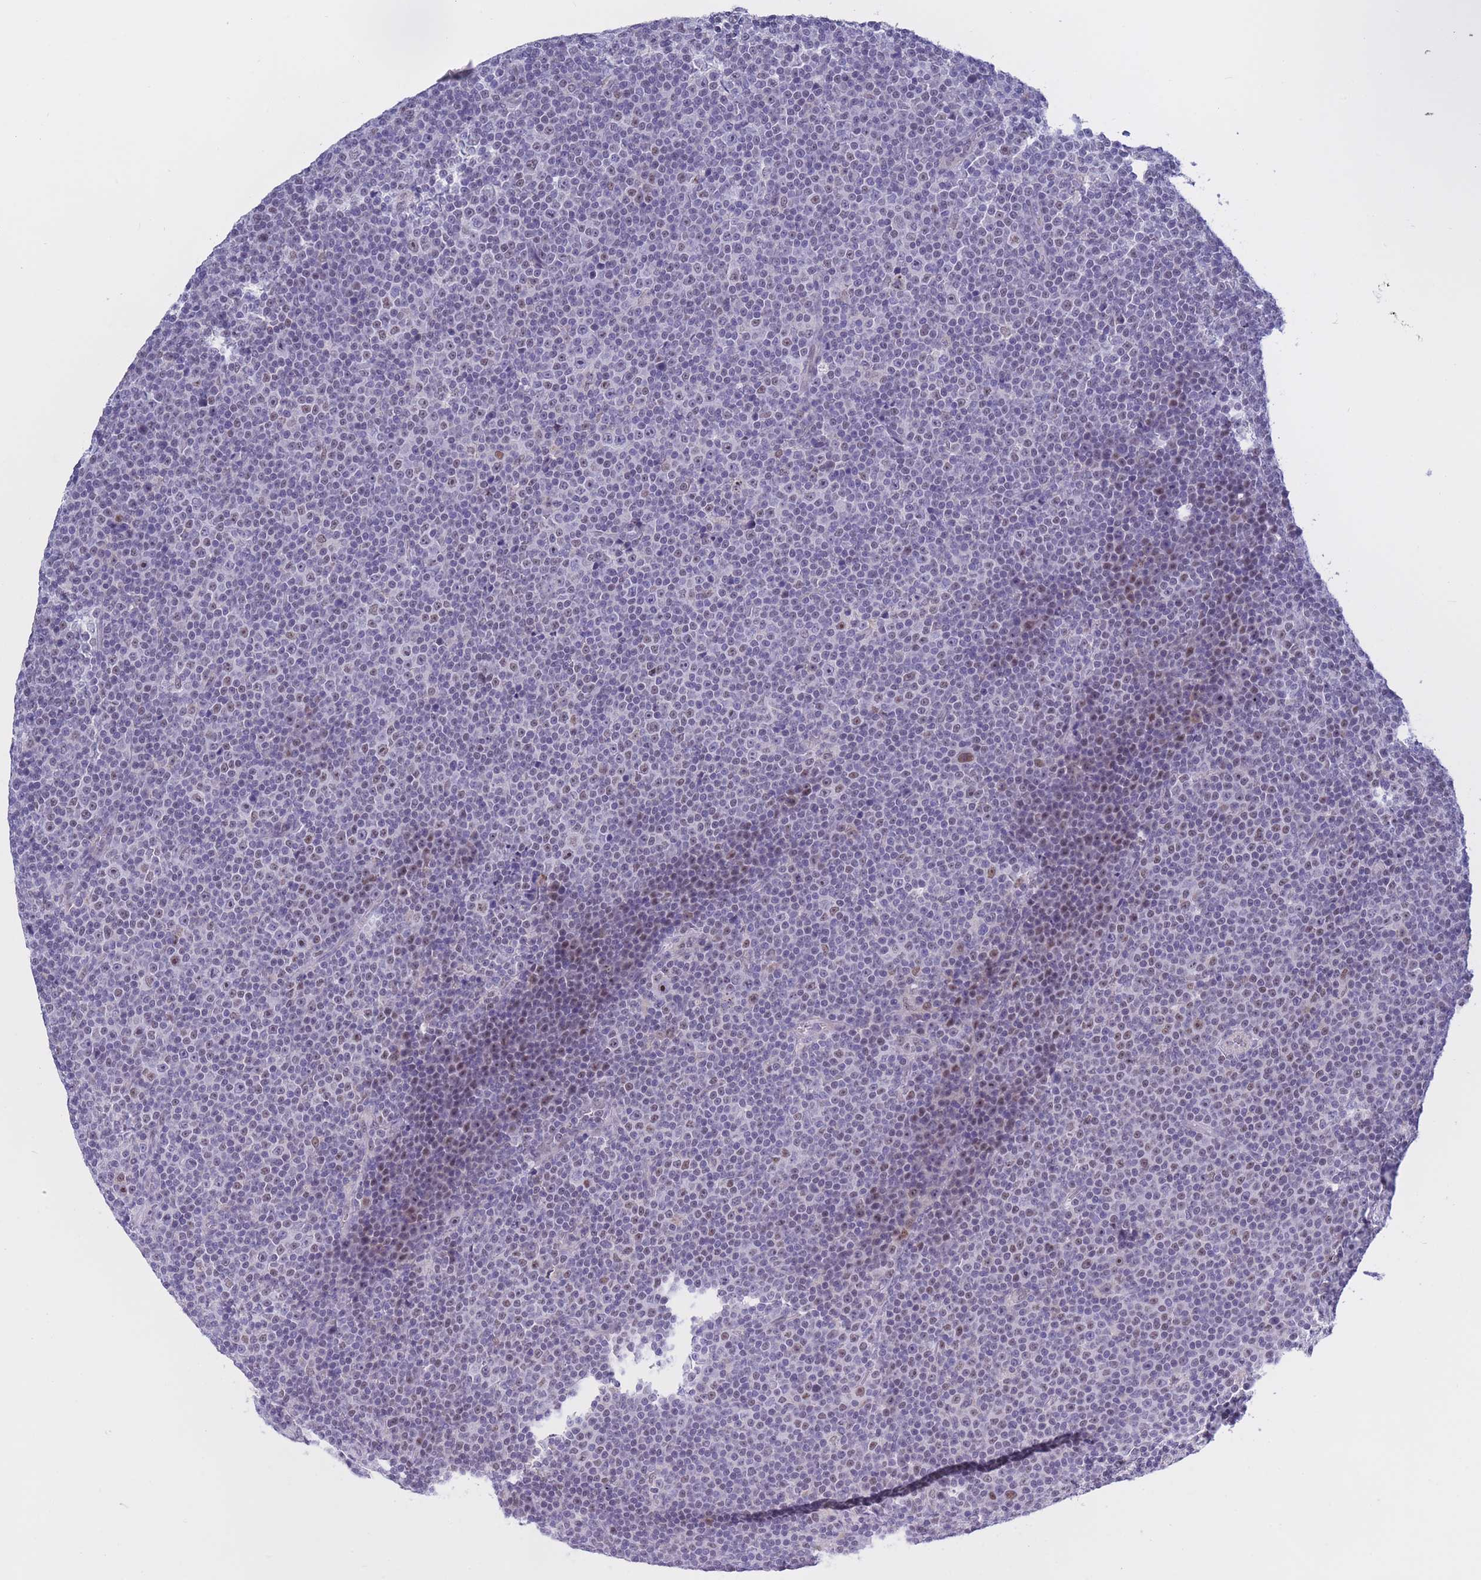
{"staining": {"intensity": "negative", "quantity": "none", "location": "none"}, "tissue": "lymphoma", "cell_type": "Tumor cells", "image_type": "cancer", "snomed": [{"axis": "morphology", "description": "Malignant lymphoma, non-Hodgkin's type, Low grade"}, {"axis": "topography", "description": "Lymph node"}], "caption": "Tumor cells are negative for protein expression in human lymphoma.", "gene": "BOP1", "patient": {"sex": "female", "age": 67}}